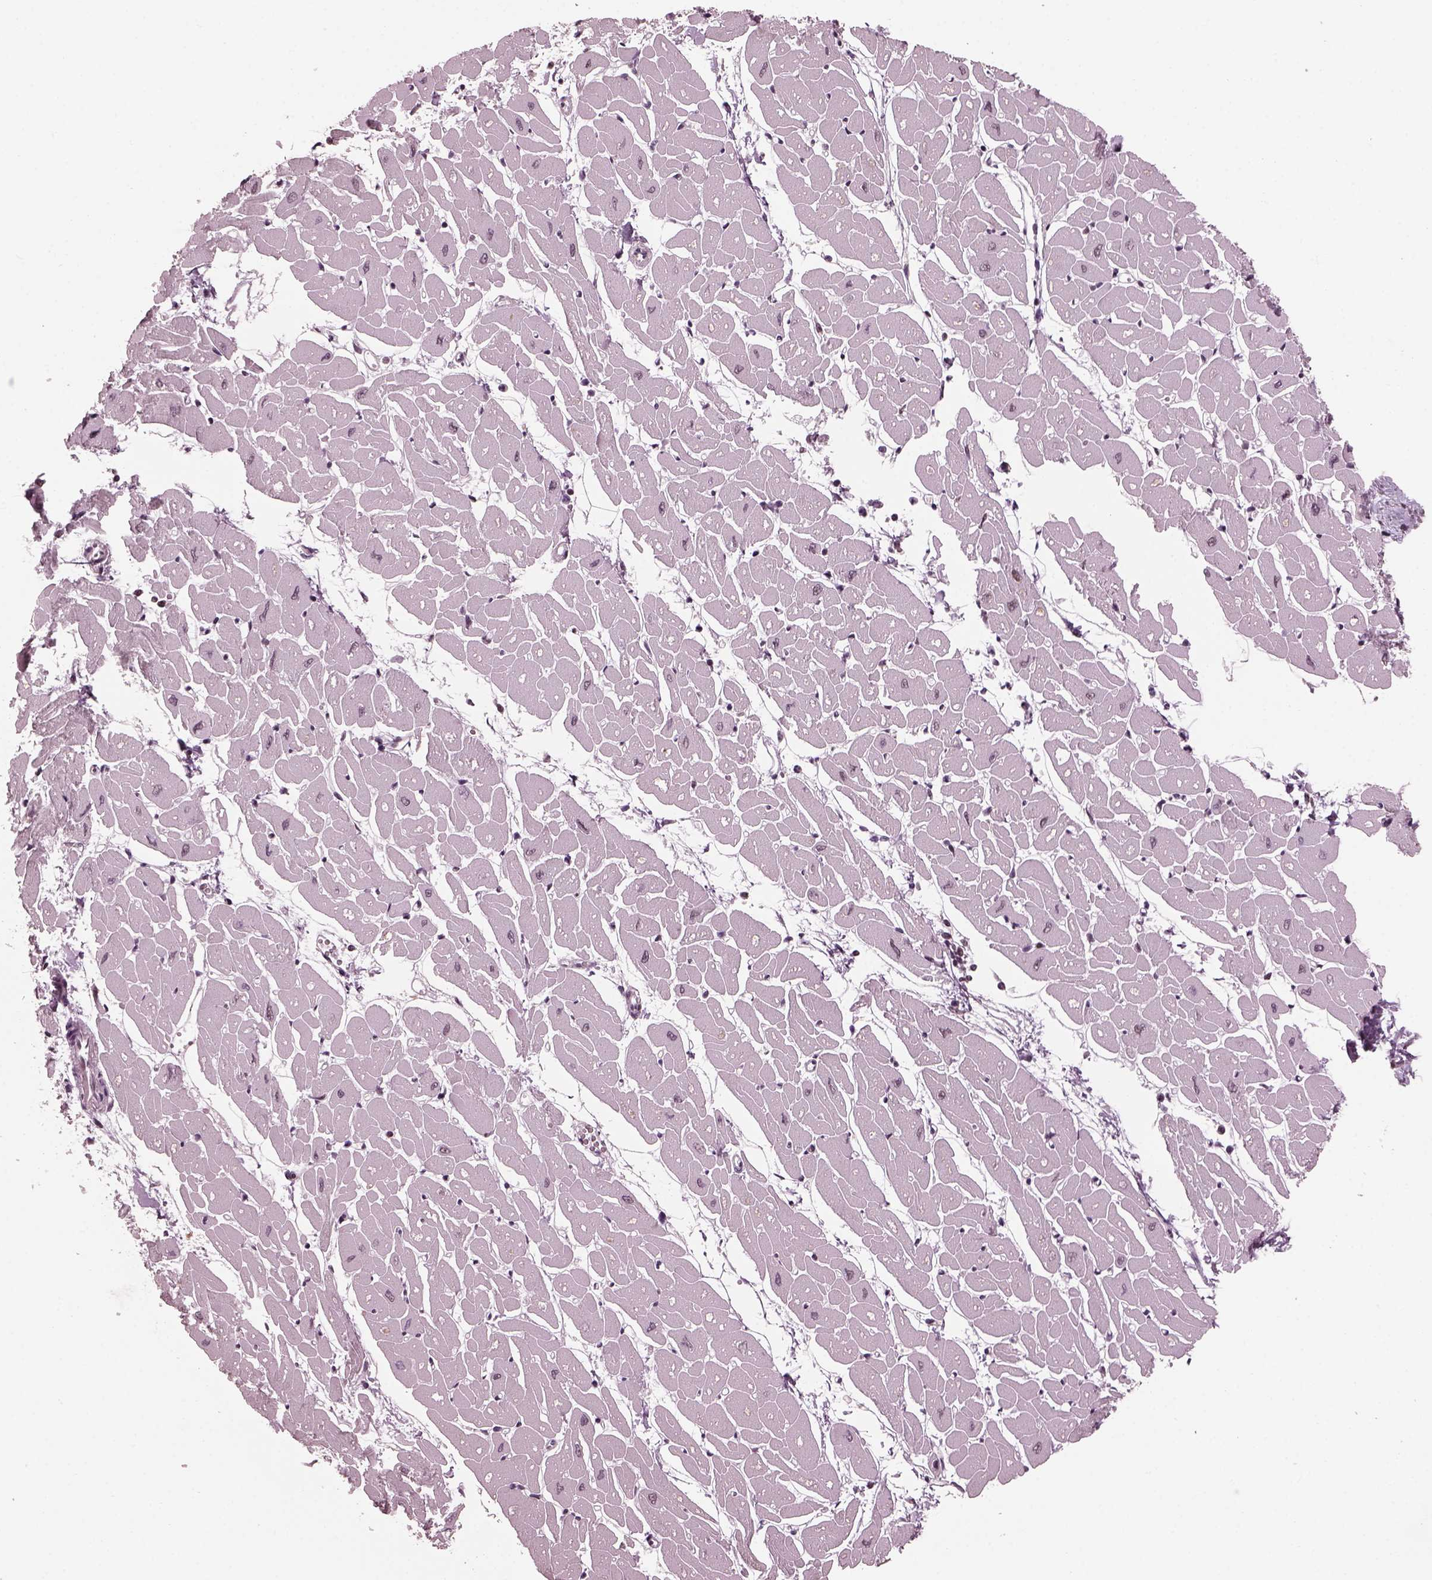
{"staining": {"intensity": "negative", "quantity": "none", "location": "none"}, "tissue": "heart muscle", "cell_type": "Cardiomyocytes", "image_type": "normal", "snomed": [{"axis": "morphology", "description": "Normal tissue, NOS"}, {"axis": "topography", "description": "Heart"}], "caption": "Immunohistochemical staining of normal human heart muscle exhibits no significant staining in cardiomyocytes. (Immunohistochemistry (ihc), brightfield microscopy, high magnification).", "gene": "RUVBL2", "patient": {"sex": "male", "age": 57}}